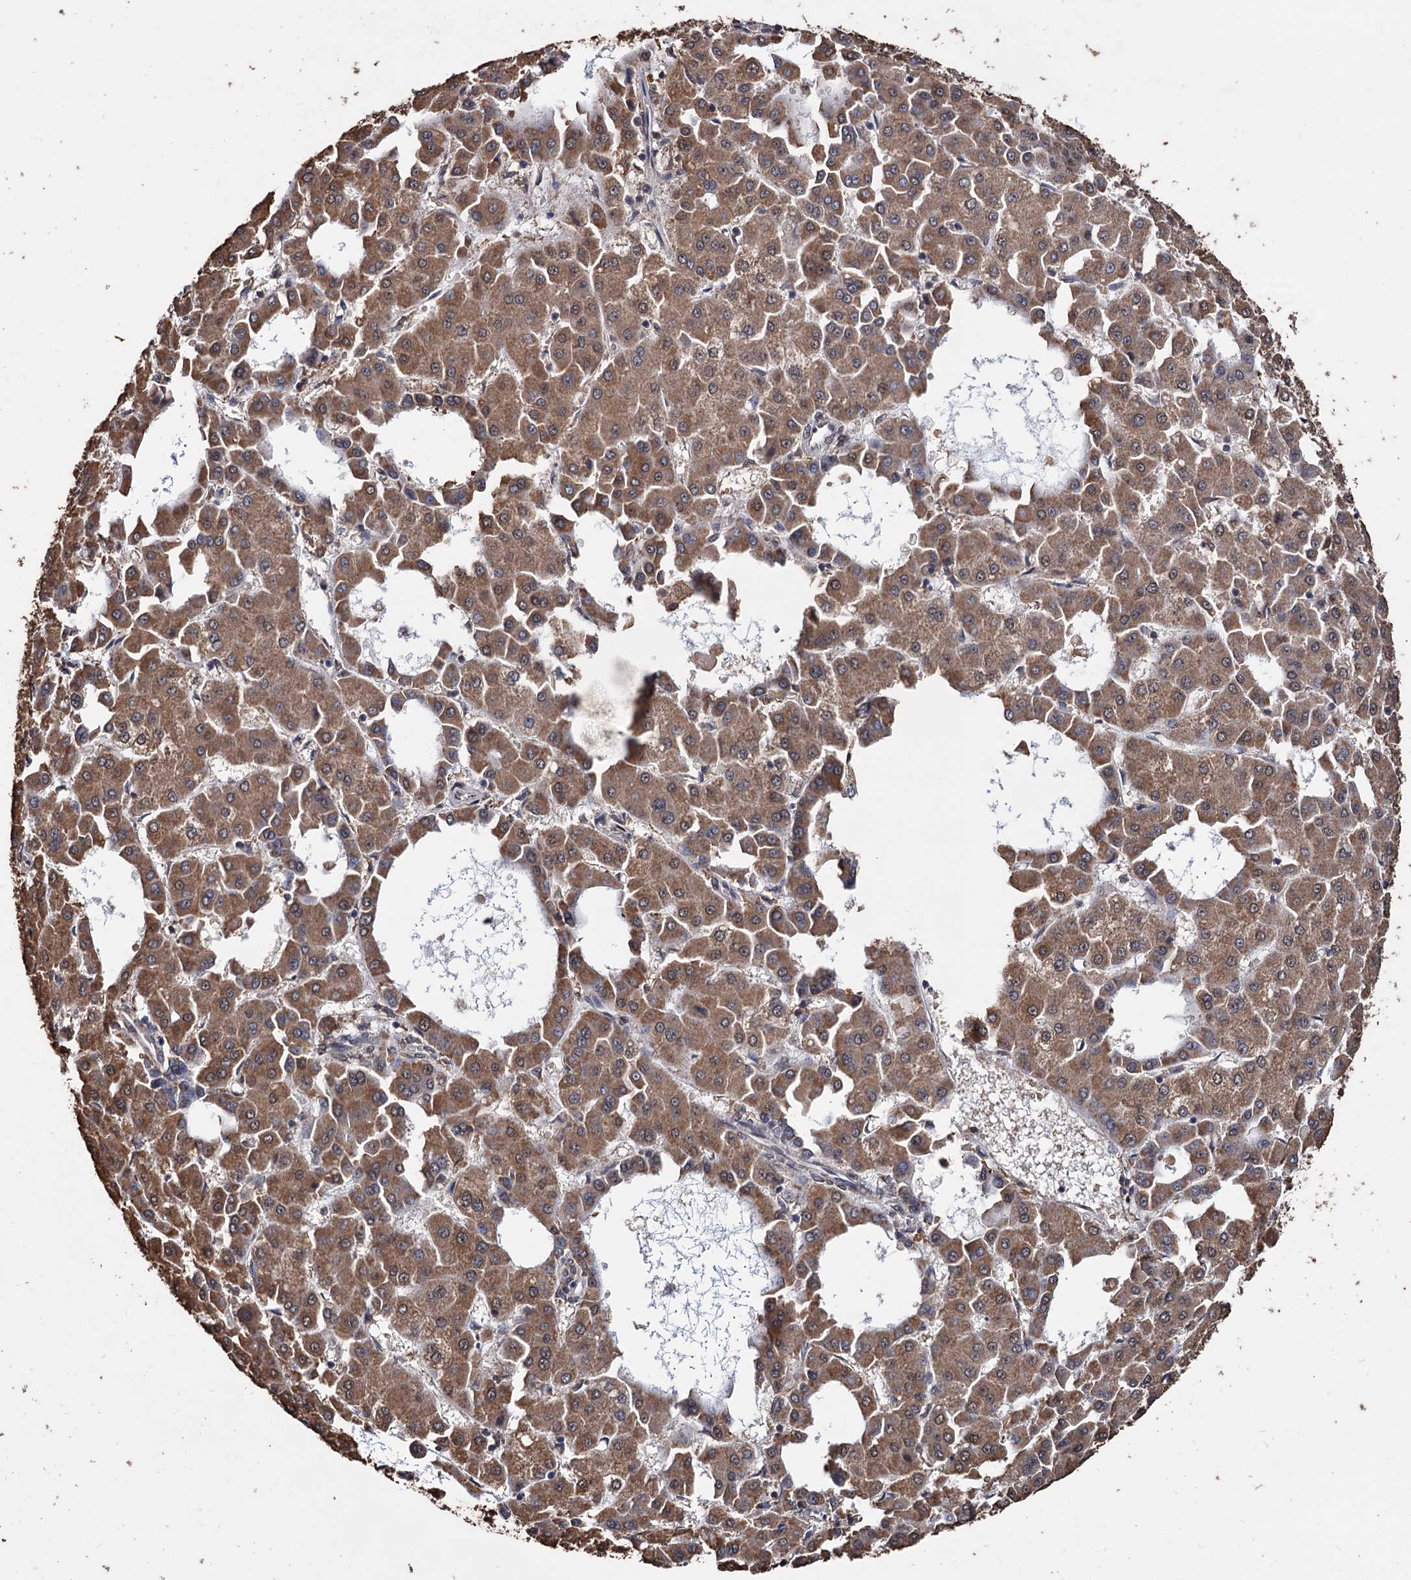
{"staining": {"intensity": "moderate", "quantity": ">75%", "location": "cytoplasmic/membranous"}, "tissue": "liver cancer", "cell_type": "Tumor cells", "image_type": "cancer", "snomed": [{"axis": "morphology", "description": "Carcinoma, Hepatocellular, NOS"}, {"axis": "topography", "description": "Liver"}], "caption": "Liver hepatocellular carcinoma was stained to show a protein in brown. There is medium levels of moderate cytoplasmic/membranous expression in about >75% of tumor cells.", "gene": "TBC1D12", "patient": {"sex": "male", "age": 47}}